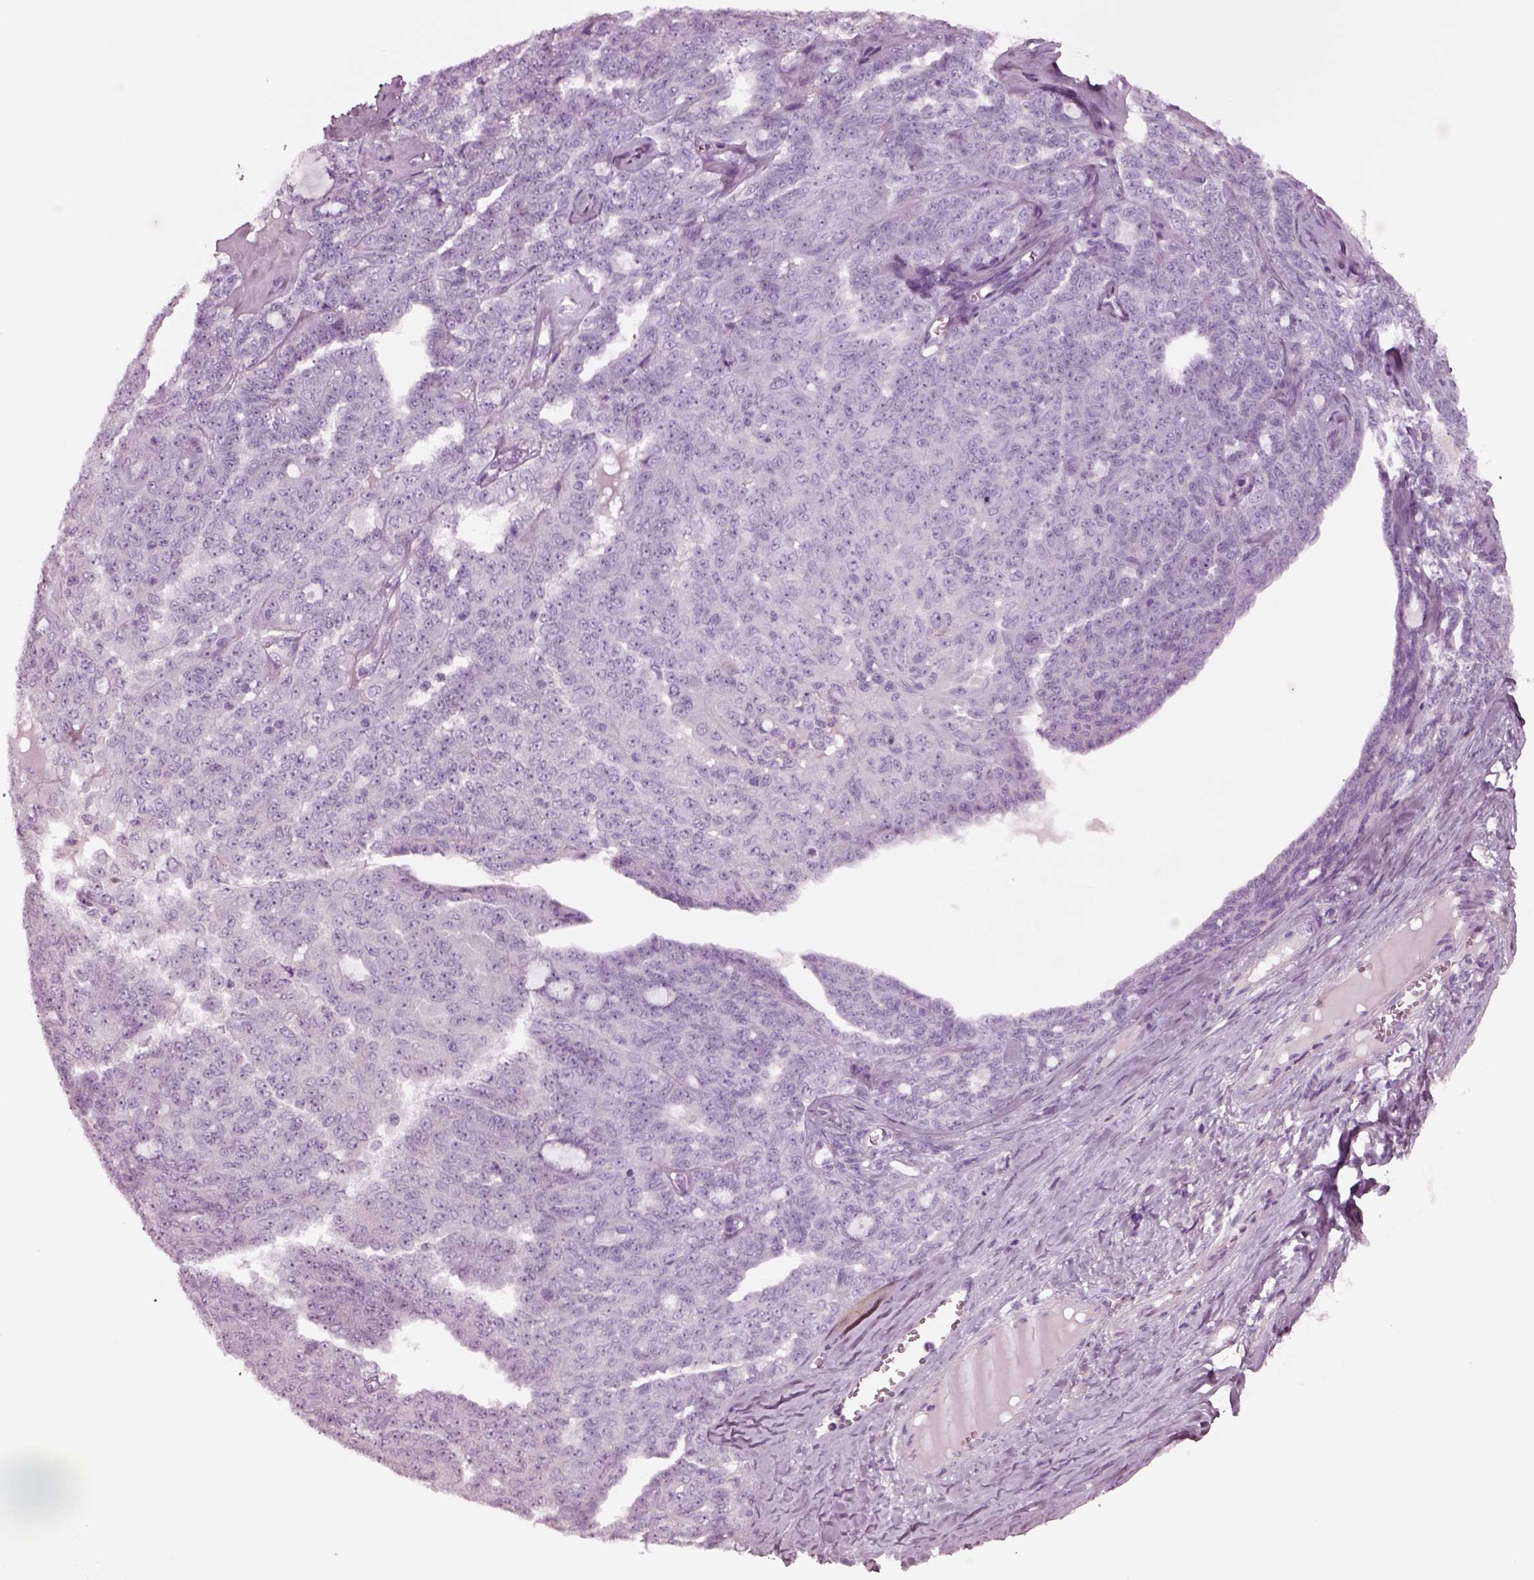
{"staining": {"intensity": "negative", "quantity": "none", "location": "none"}, "tissue": "ovarian cancer", "cell_type": "Tumor cells", "image_type": "cancer", "snomed": [{"axis": "morphology", "description": "Cystadenocarcinoma, serous, NOS"}, {"axis": "topography", "description": "Ovary"}], "caption": "Immunohistochemical staining of ovarian cancer reveals no significant expression in tumor cells. (IHC, brightfield microscopy, high magnification).", "gene": "NMRK2", "patient": {"sex": "female", "age": 71}}